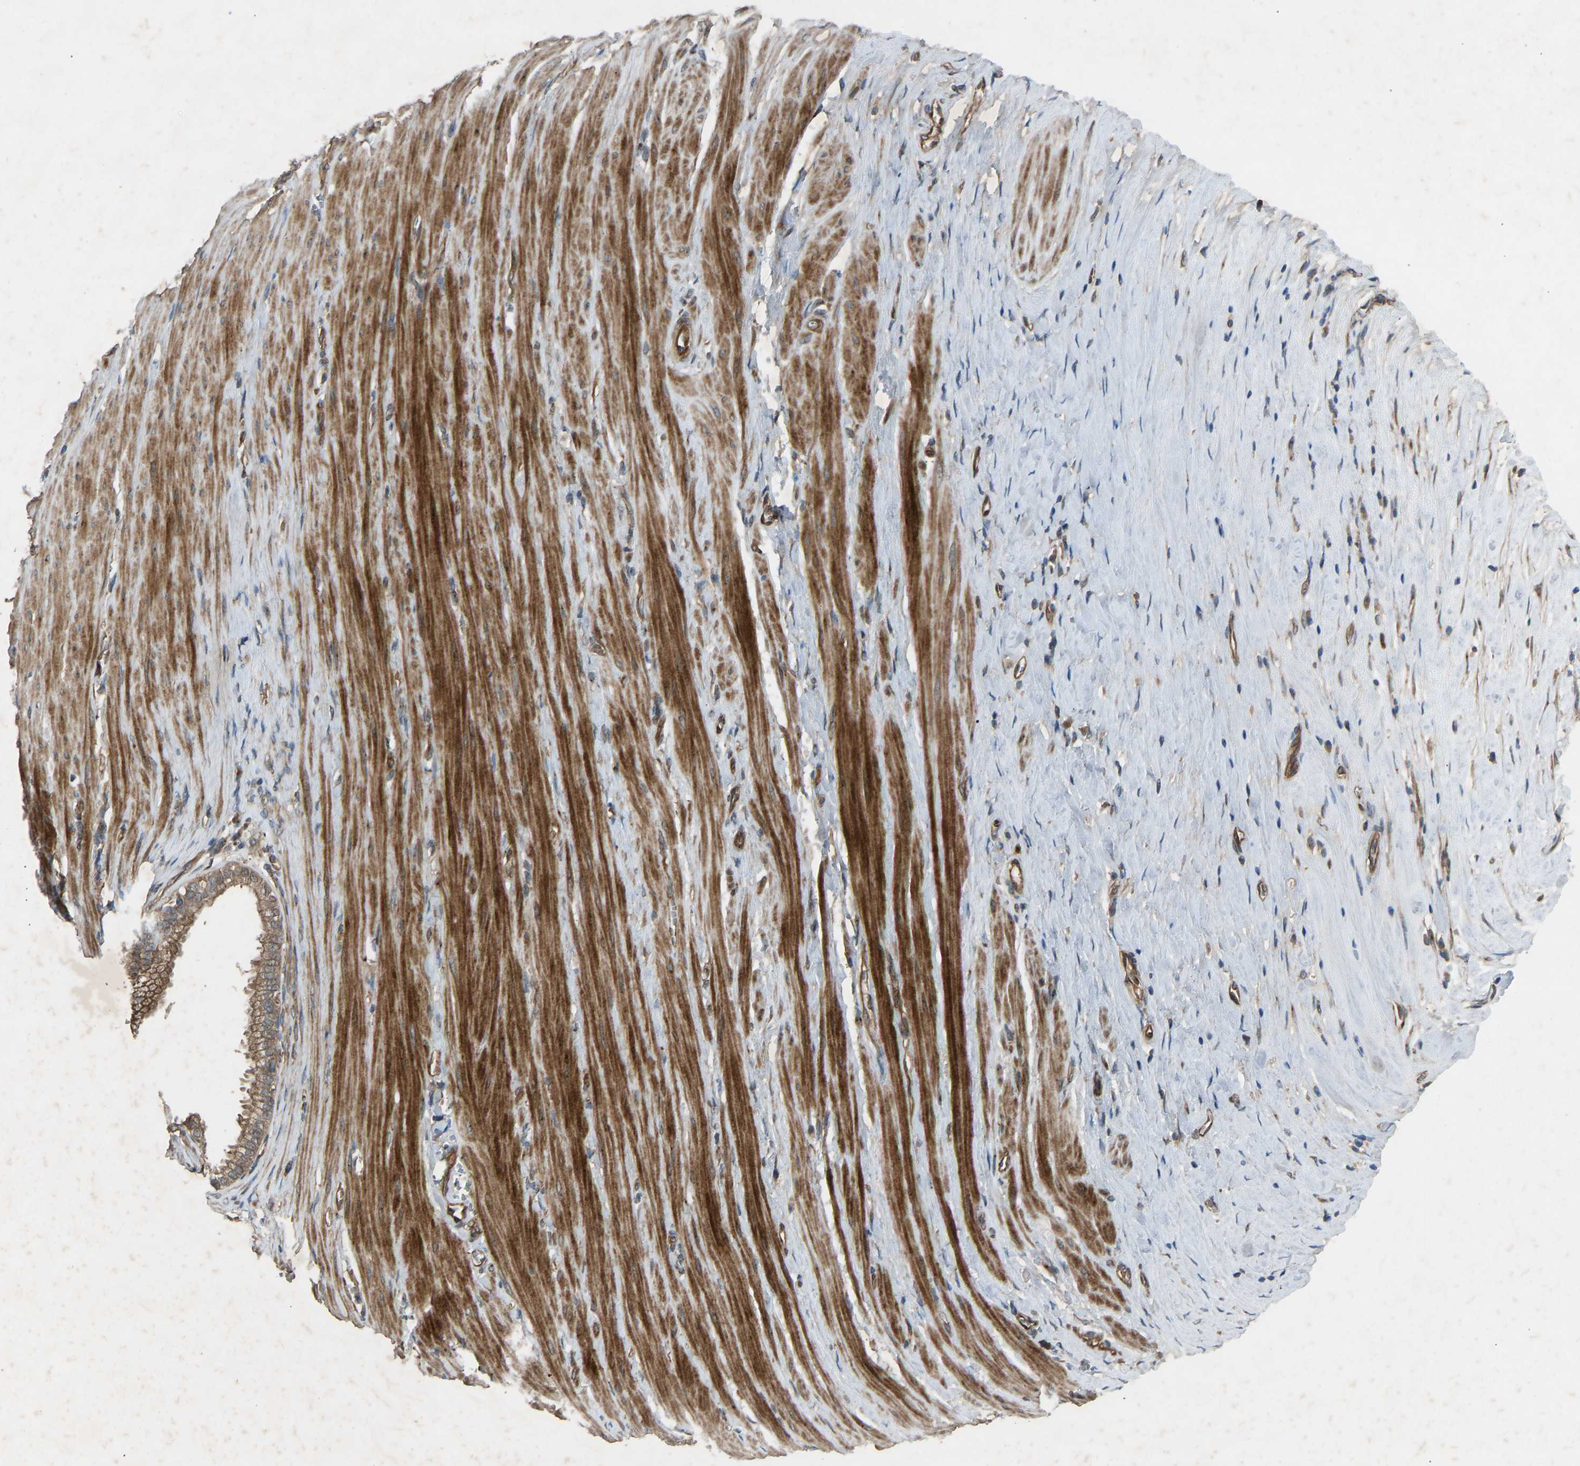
{"staining": {"intensity": "moderate", "quantity": ">75%", "location": "cytoplasmic/membranous"}, "tissue": "pancreatic cancer", "cell_type": "Tumor cells", "image_type": "cancer", "snomed": [{"axis": "morphology", "description": "Adenocarcinoma, NOS"}, {"axis": "topography", "description": "Pancreas"}], "caption": "Human adenocarcinoma (pancreatic) stained with a brown dye reveals moderate cytoplasmic/membranous positive positivity in approximately >75% of tumor cells.", "gene": "GAS2L1", "patient": {"sex": "male", "age": 69}}